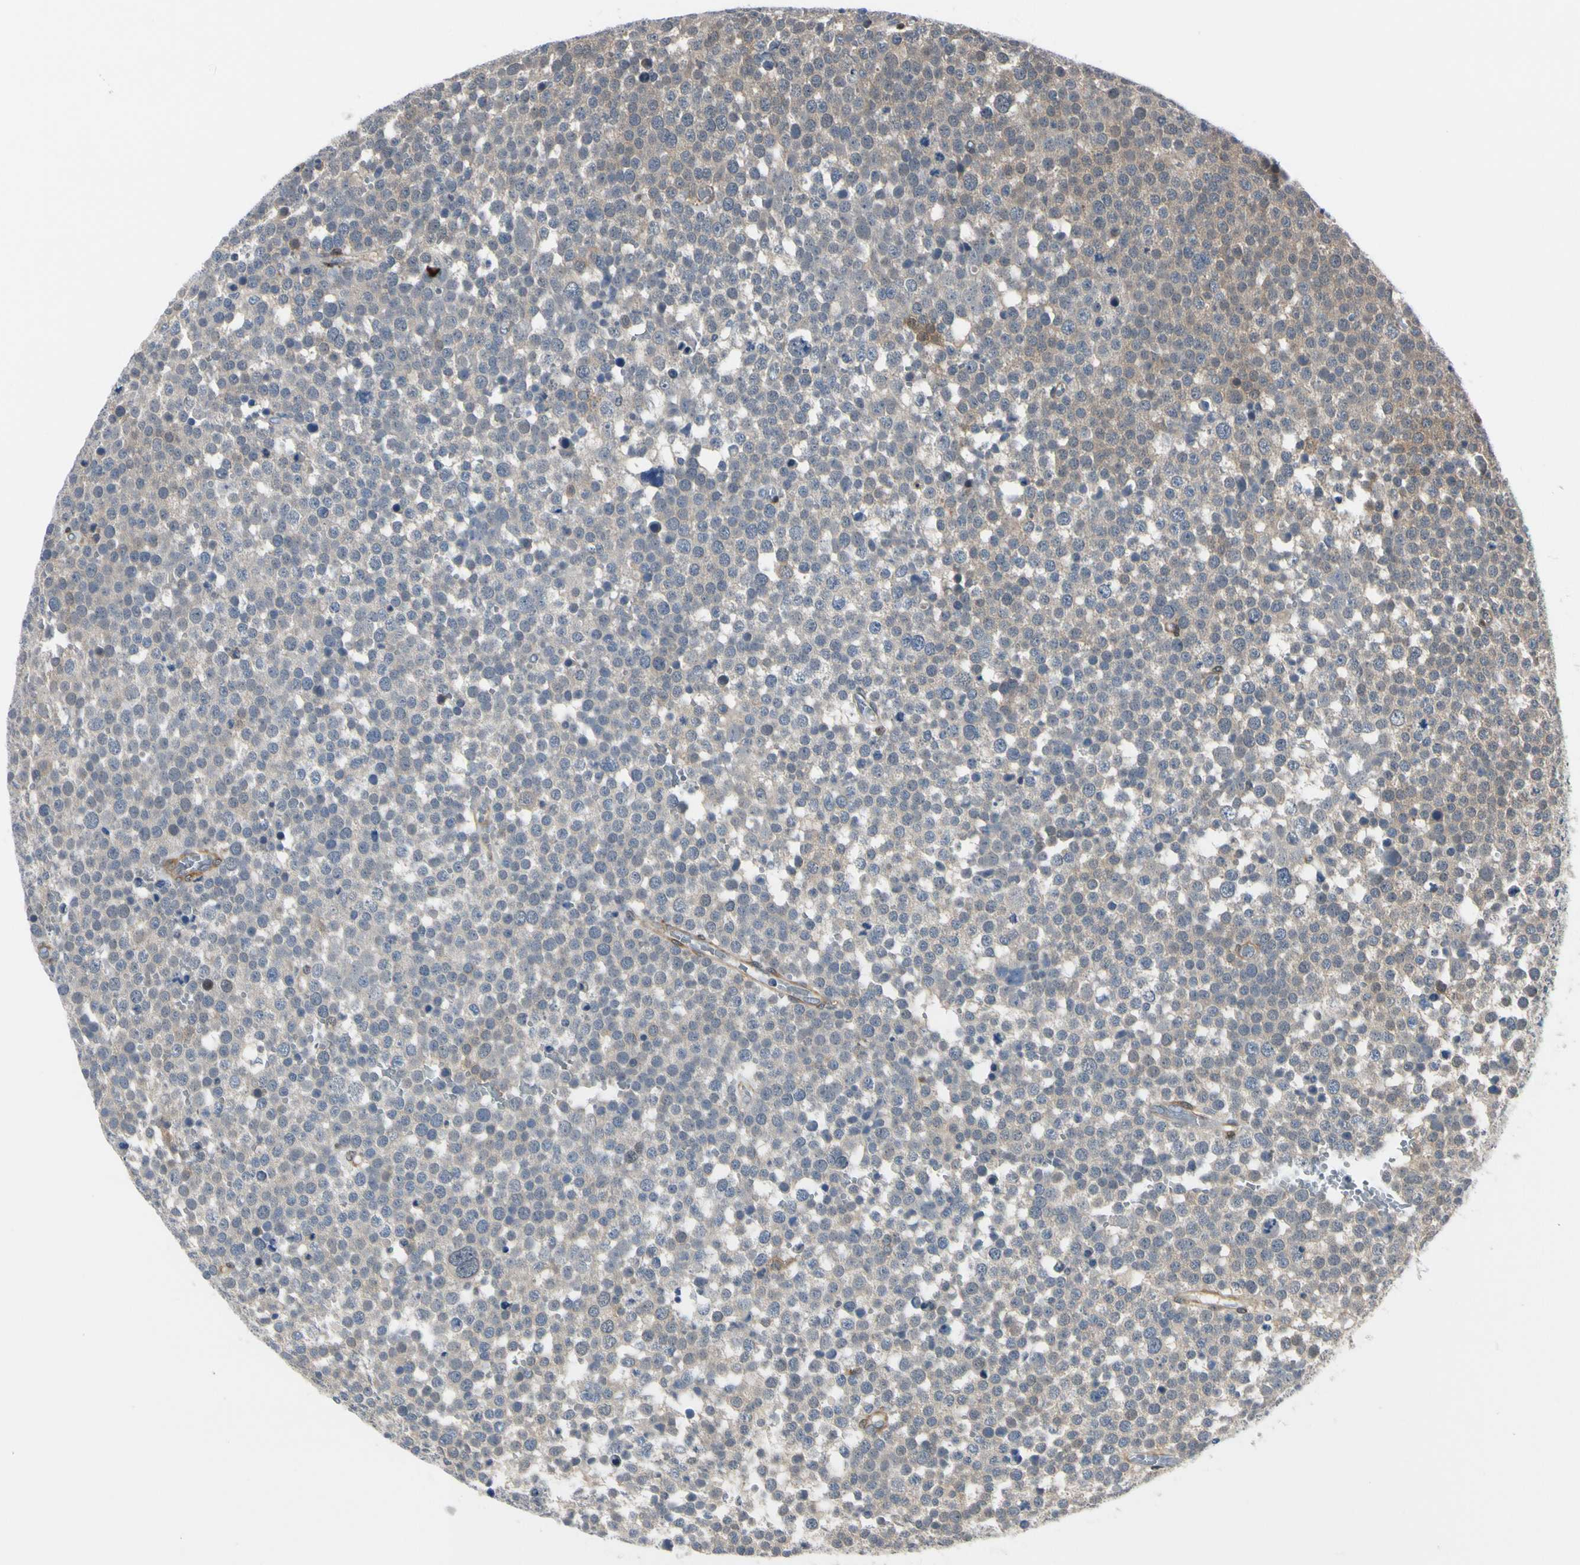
{"staining": {"intensity": "negative", "quantity": "none", "location": "none"}, "tissue": "testis cancer", "cell_type": "Tumor cells", "image_type": "cancer", "snomed": [{"axis": "morphology", "description": "Seminoma, NOS"}, {"axis": "topography", "description": "Testis"}], "caption": "Tumor cells show no significant expression in testis cancer. (DAB immunohistochemistry with hematoxylin counter stain).", "gene": "RASGRF1", "patient": {"sex": "male", "age": 71}}